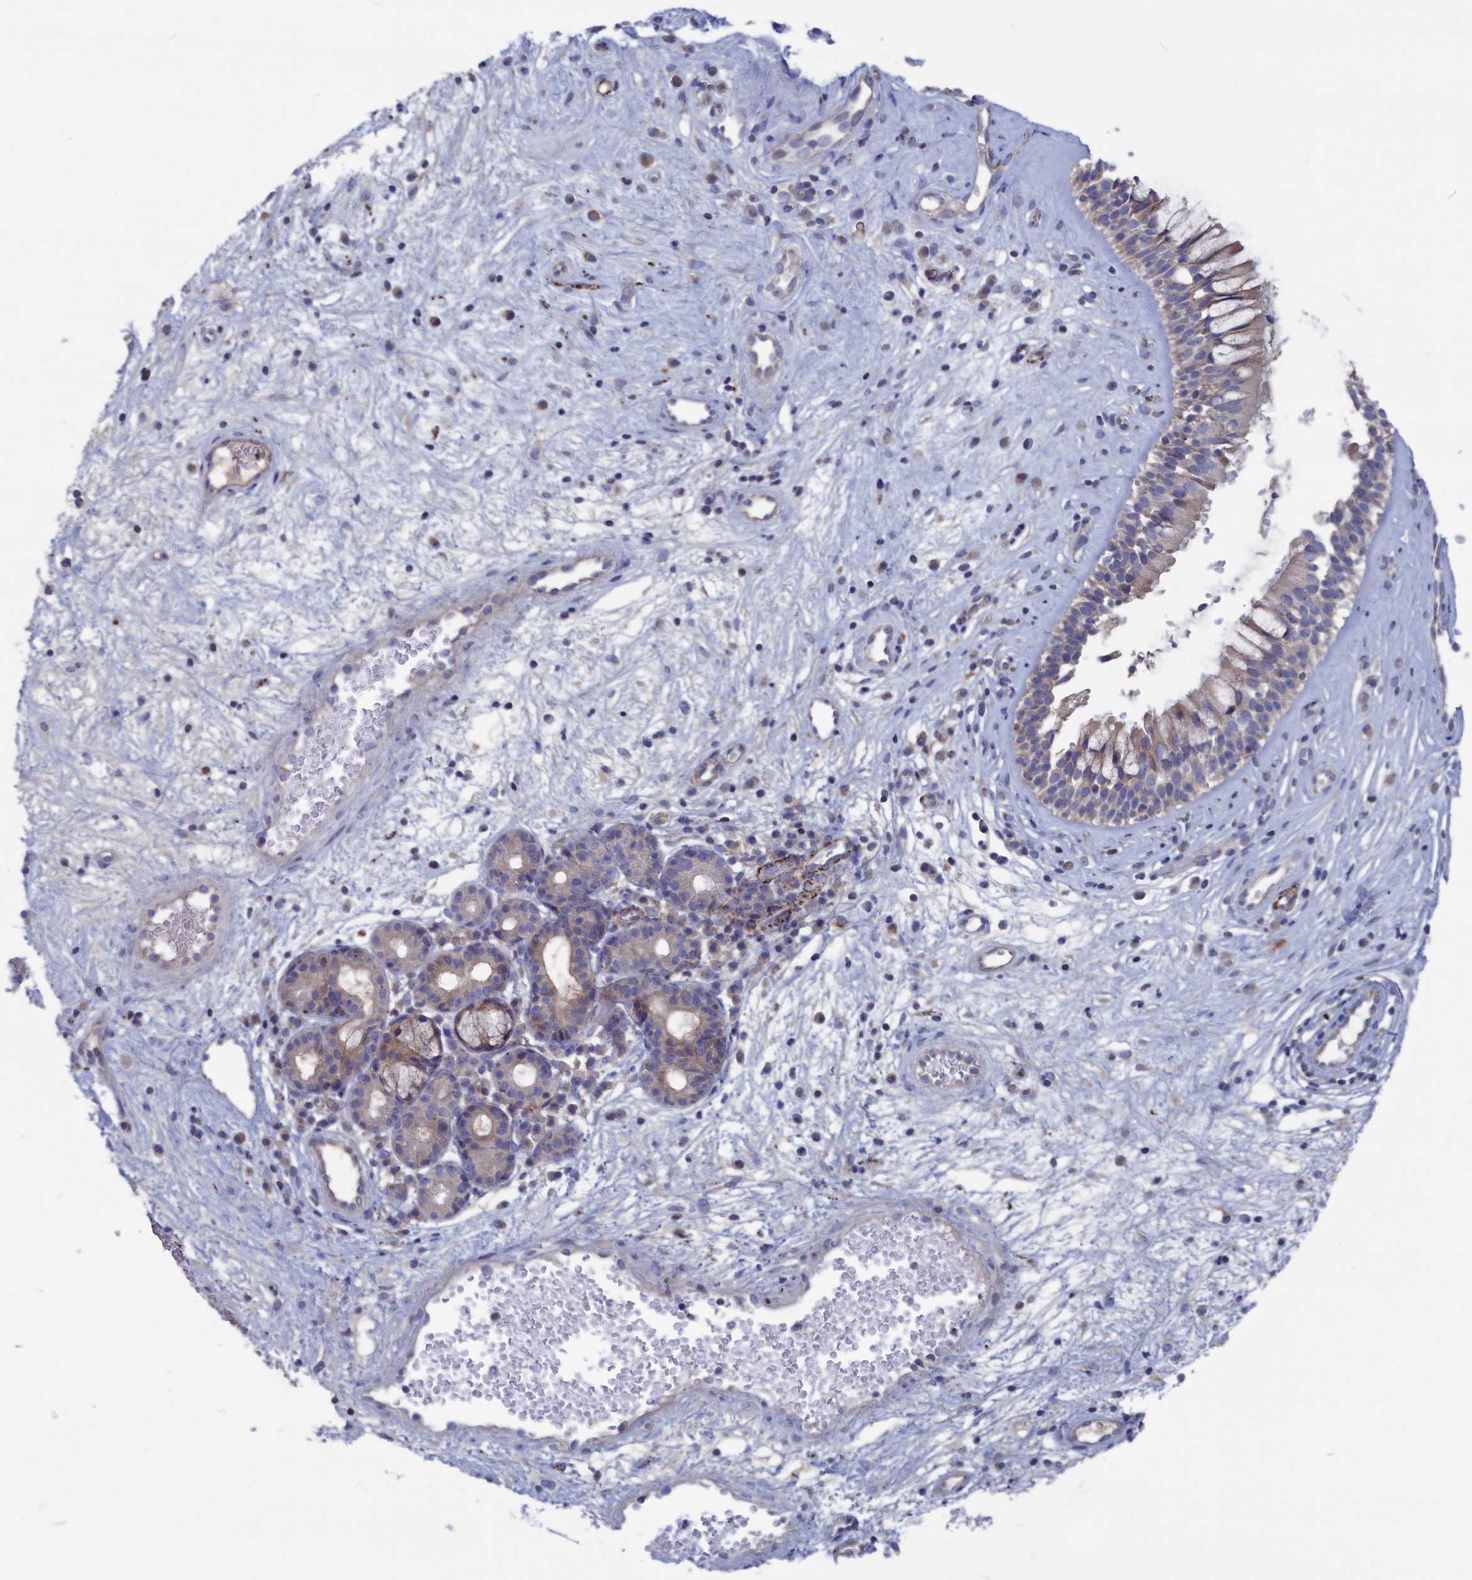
{"staining": {"intensity": "weak", "quantity": "<25%", "location": "cytoplasmic/membranous"}, "tissue": "nasopharynx", "cell_type": "Respiratory epithelial cells", "image_type": "normal", "snomed": [{"axis": "morphology", "description": "Normal tissue, NOS"}, {"axis": "topography", "description": "Nasopharynx"}], "caption": "A histopathology image of nasopharynx stained for a protein exhibits no brown staining in respiratory epithelial cells.", "gene": "CEND1", "patient": {"sex": "male", "age": 32}}